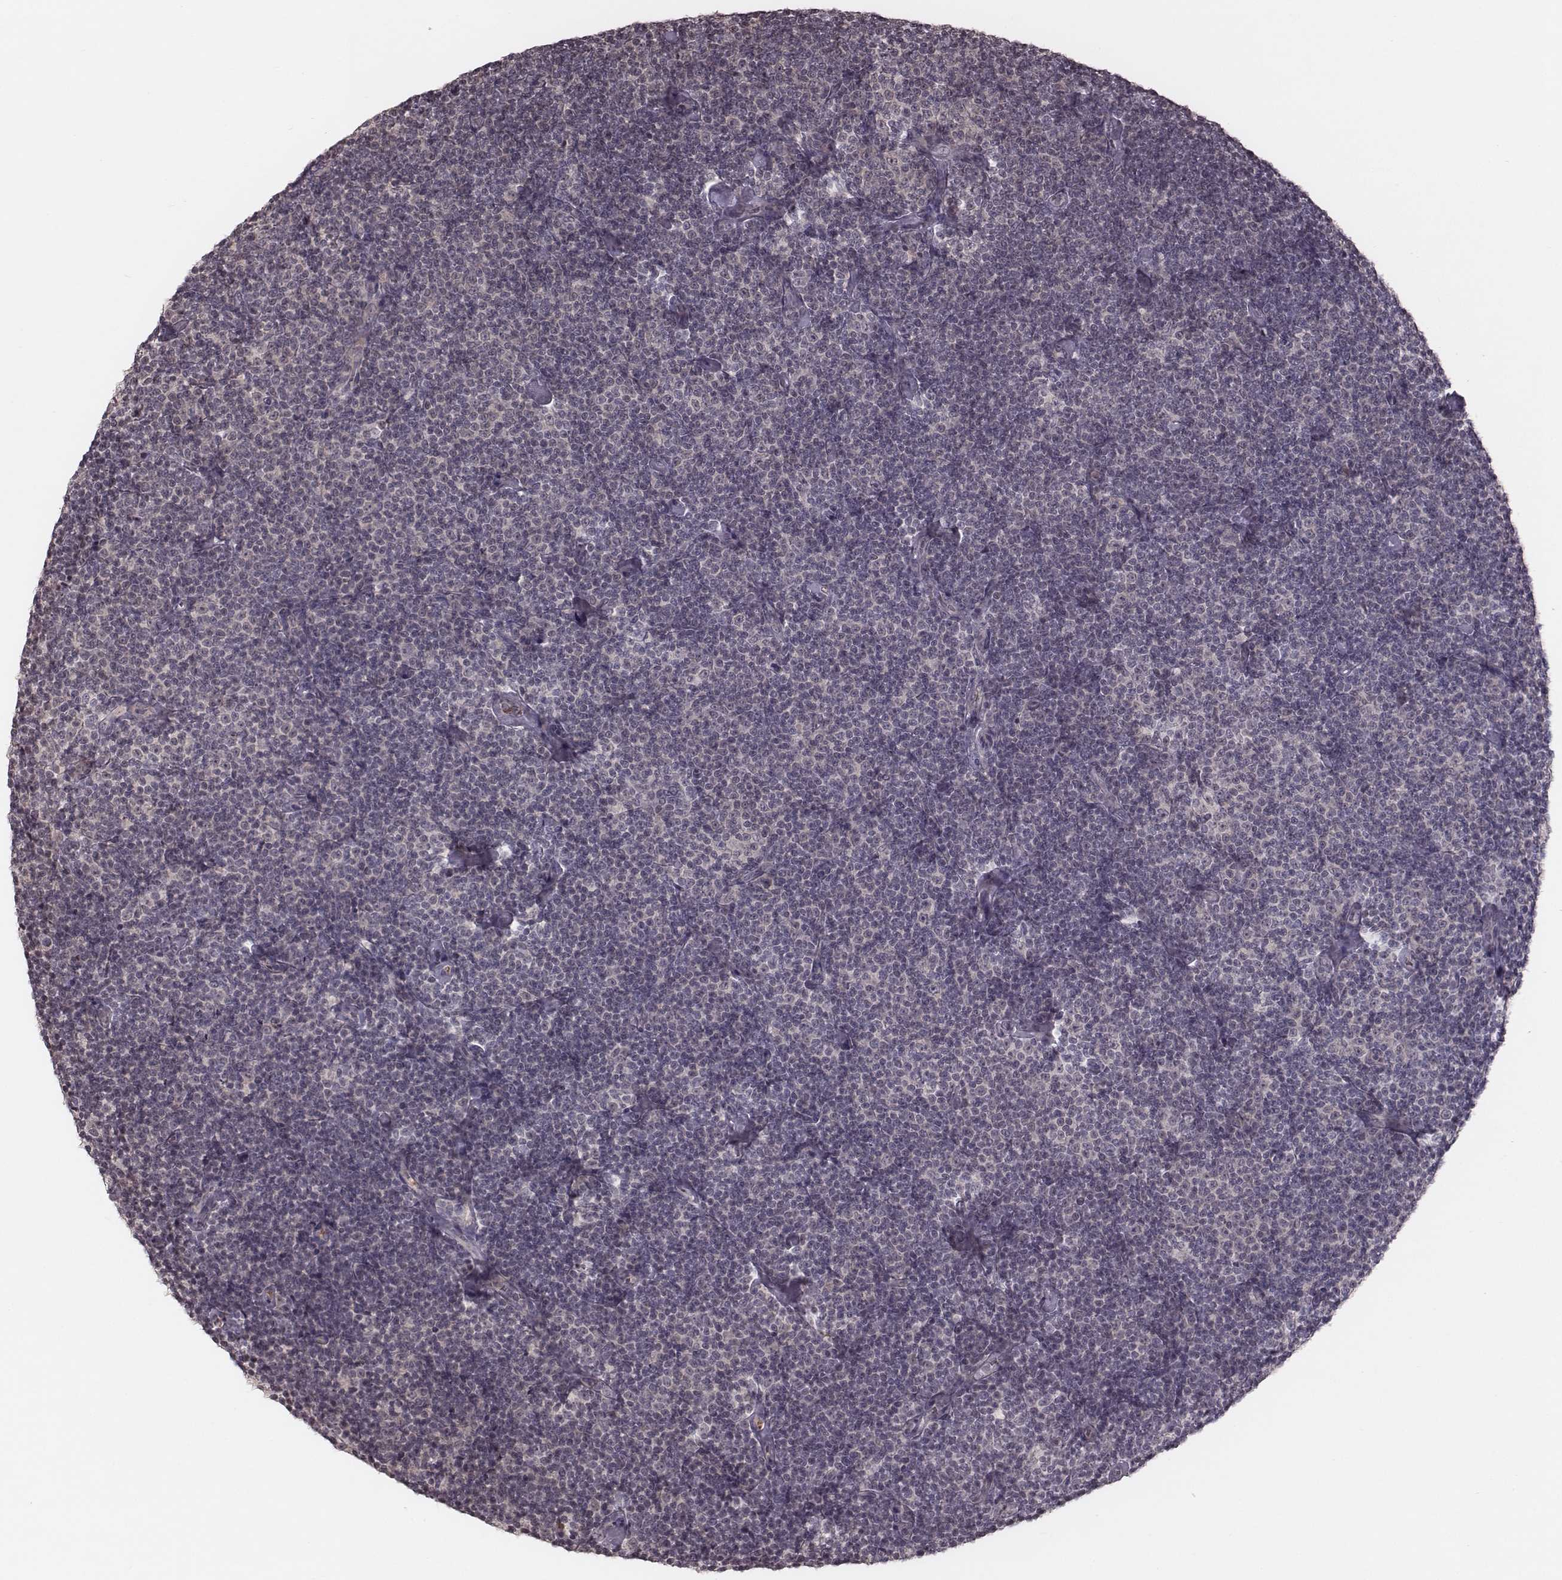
{"staining": {"intensity": "negative", "quantity": "none", "location": "none"}, "tissue": "lymphoma", "cell_type": "Tumor cells", "image_type": "cancer", "snomed": [{"axis": "morphology", "description": "Malignant lymphoma, non-Hodgkin's type, Low grade"}, {"axis": "topography", "description": "Lymph node"}], "caption": "Photomicrograph shows no significant protein expression in tumor cells of lymphoma.", "gene": "IL5", "patient": {"sex": "male", "age": 81}}